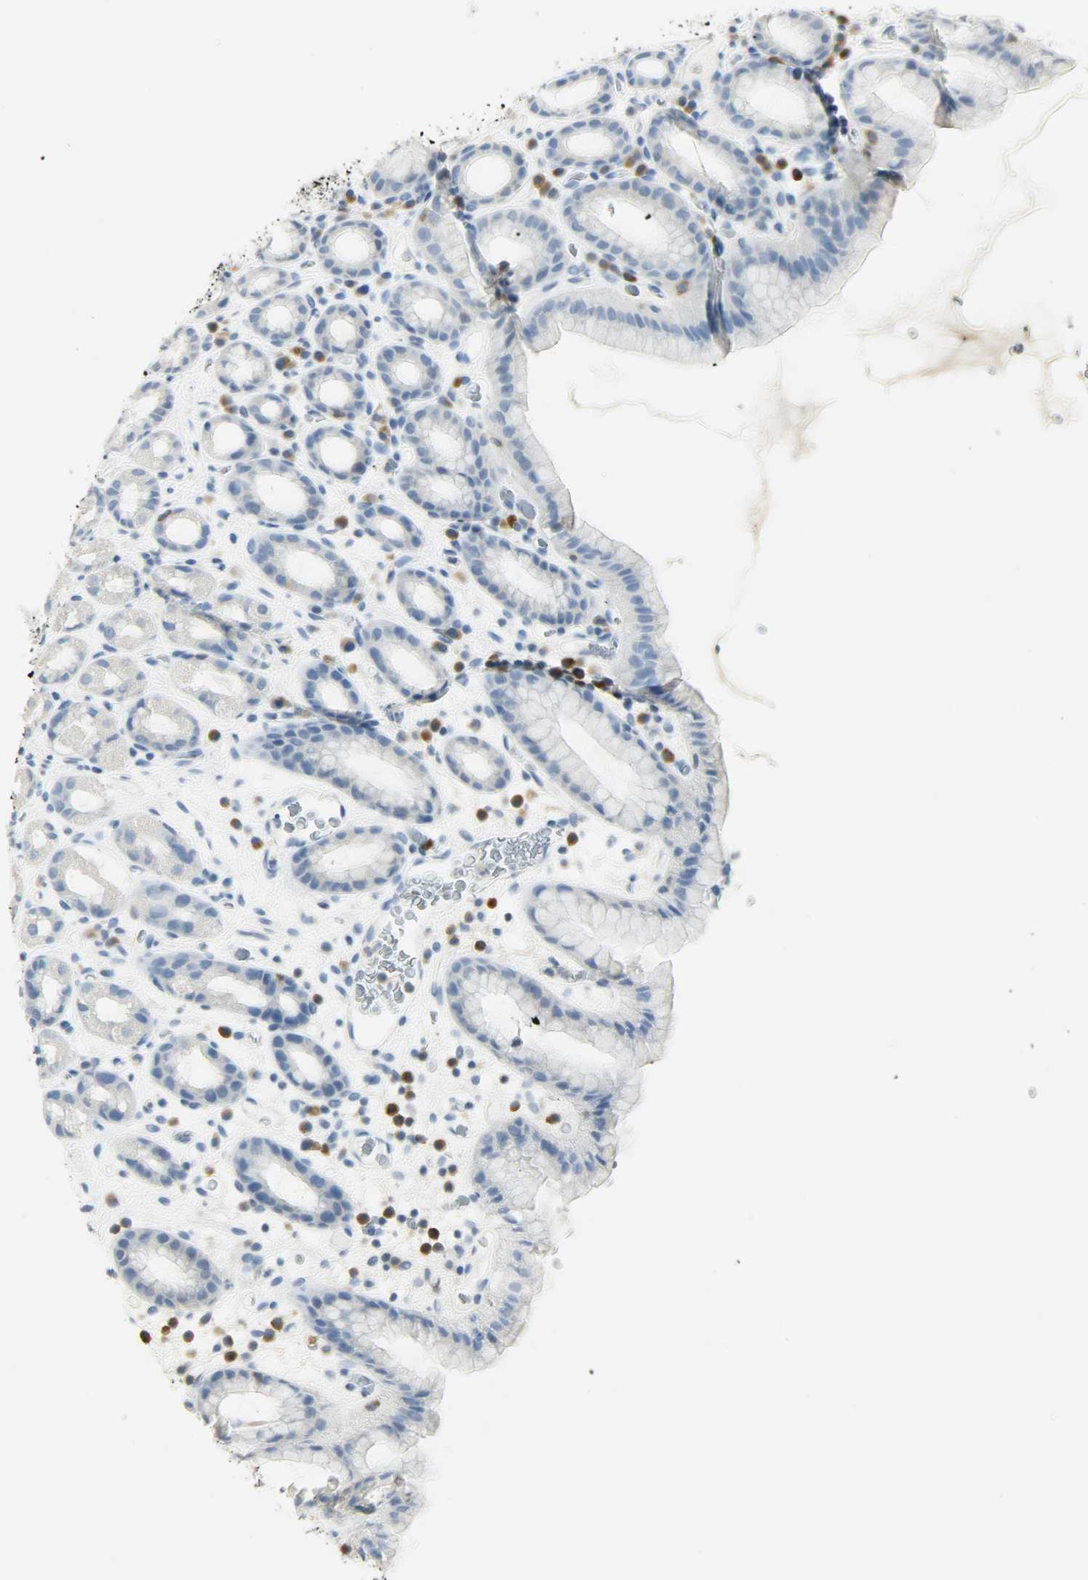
{"staining": {"intensity": "negative", "quantity": "none", "location": "none"}, "tissue": "stomach", "cell_type": "Glandular cells", "image_type": "normal", "snomed": [{"axis": "morphology", "description": "Normal tissue, NOS"}, {"axis": "topography", "description": "Stomach, upper"}], "caption": "IHC histopathology image of normal stomach stained for a protein (brown), which exhibits no positivity in glandular cells. (DAB (3,3'-diaminobenzidine) immunohistochemistry, high magnification).", "gene": "PTPN6", "patient": {"sex": "male", "age": 68}}